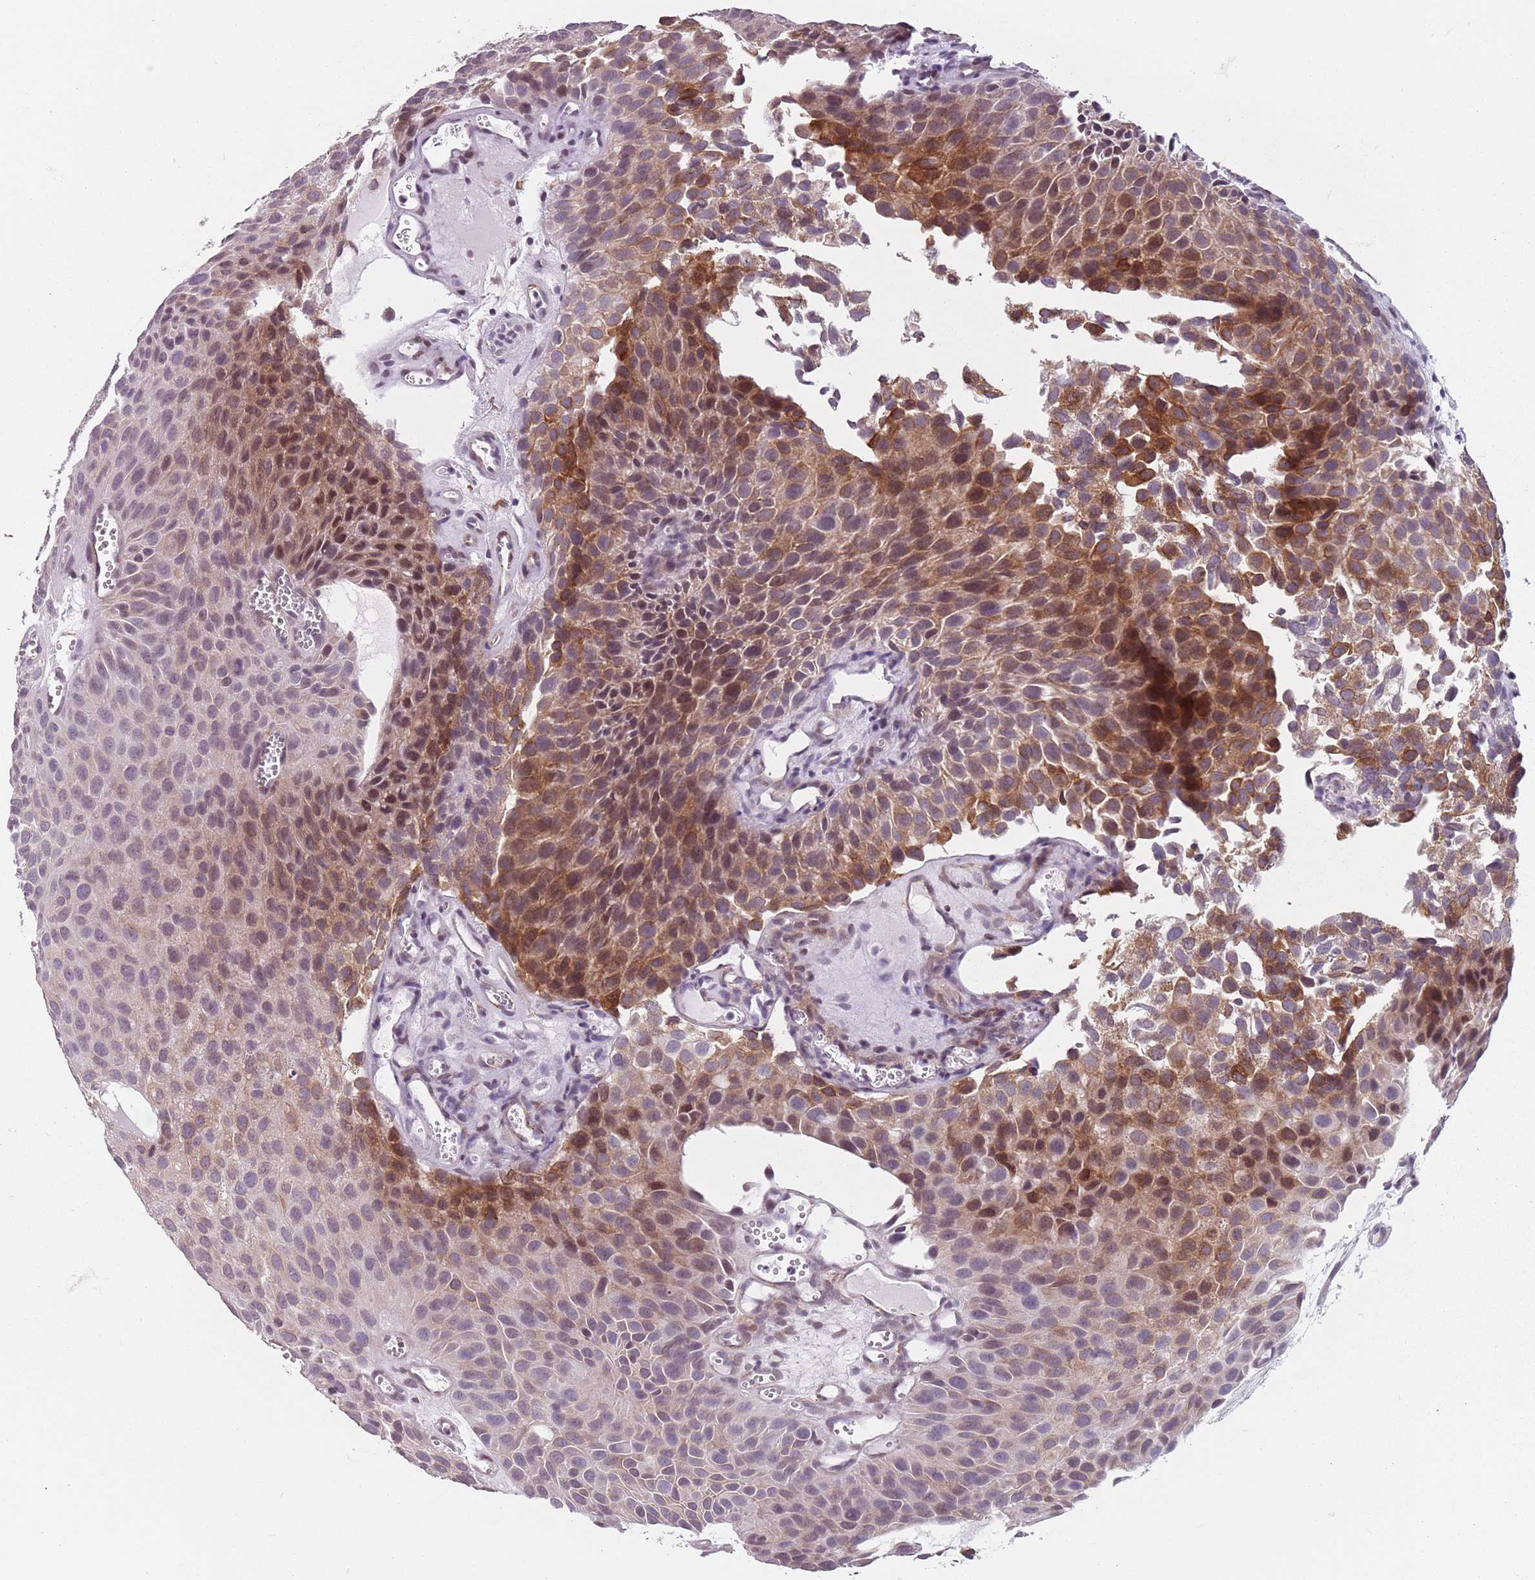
{"staining": {"intensity": "moderate", "quantity": "25%-75%", "location": "cytoplasmic/membranous,nuclear"}, "tissue": "urothelial cancer", "cell_type": "Tumor cells", "image_type": "cancer", "snomed": [{"axis": "morphology", "description": "Urothelial carcinoma, Low grade"}, {"axis": "topography", "description": "Urinary bladder"}], "caption": "An immunohistochemistry image of tumor tissue is shown. Protein staining in brown highlights moderate cytoplasmic/membranous and nuclear positivity in urothelial carcinoma (low-grade) within tumor cells.", "gene": "TMC4", "patient": {"sex": "male", "age": 88}}